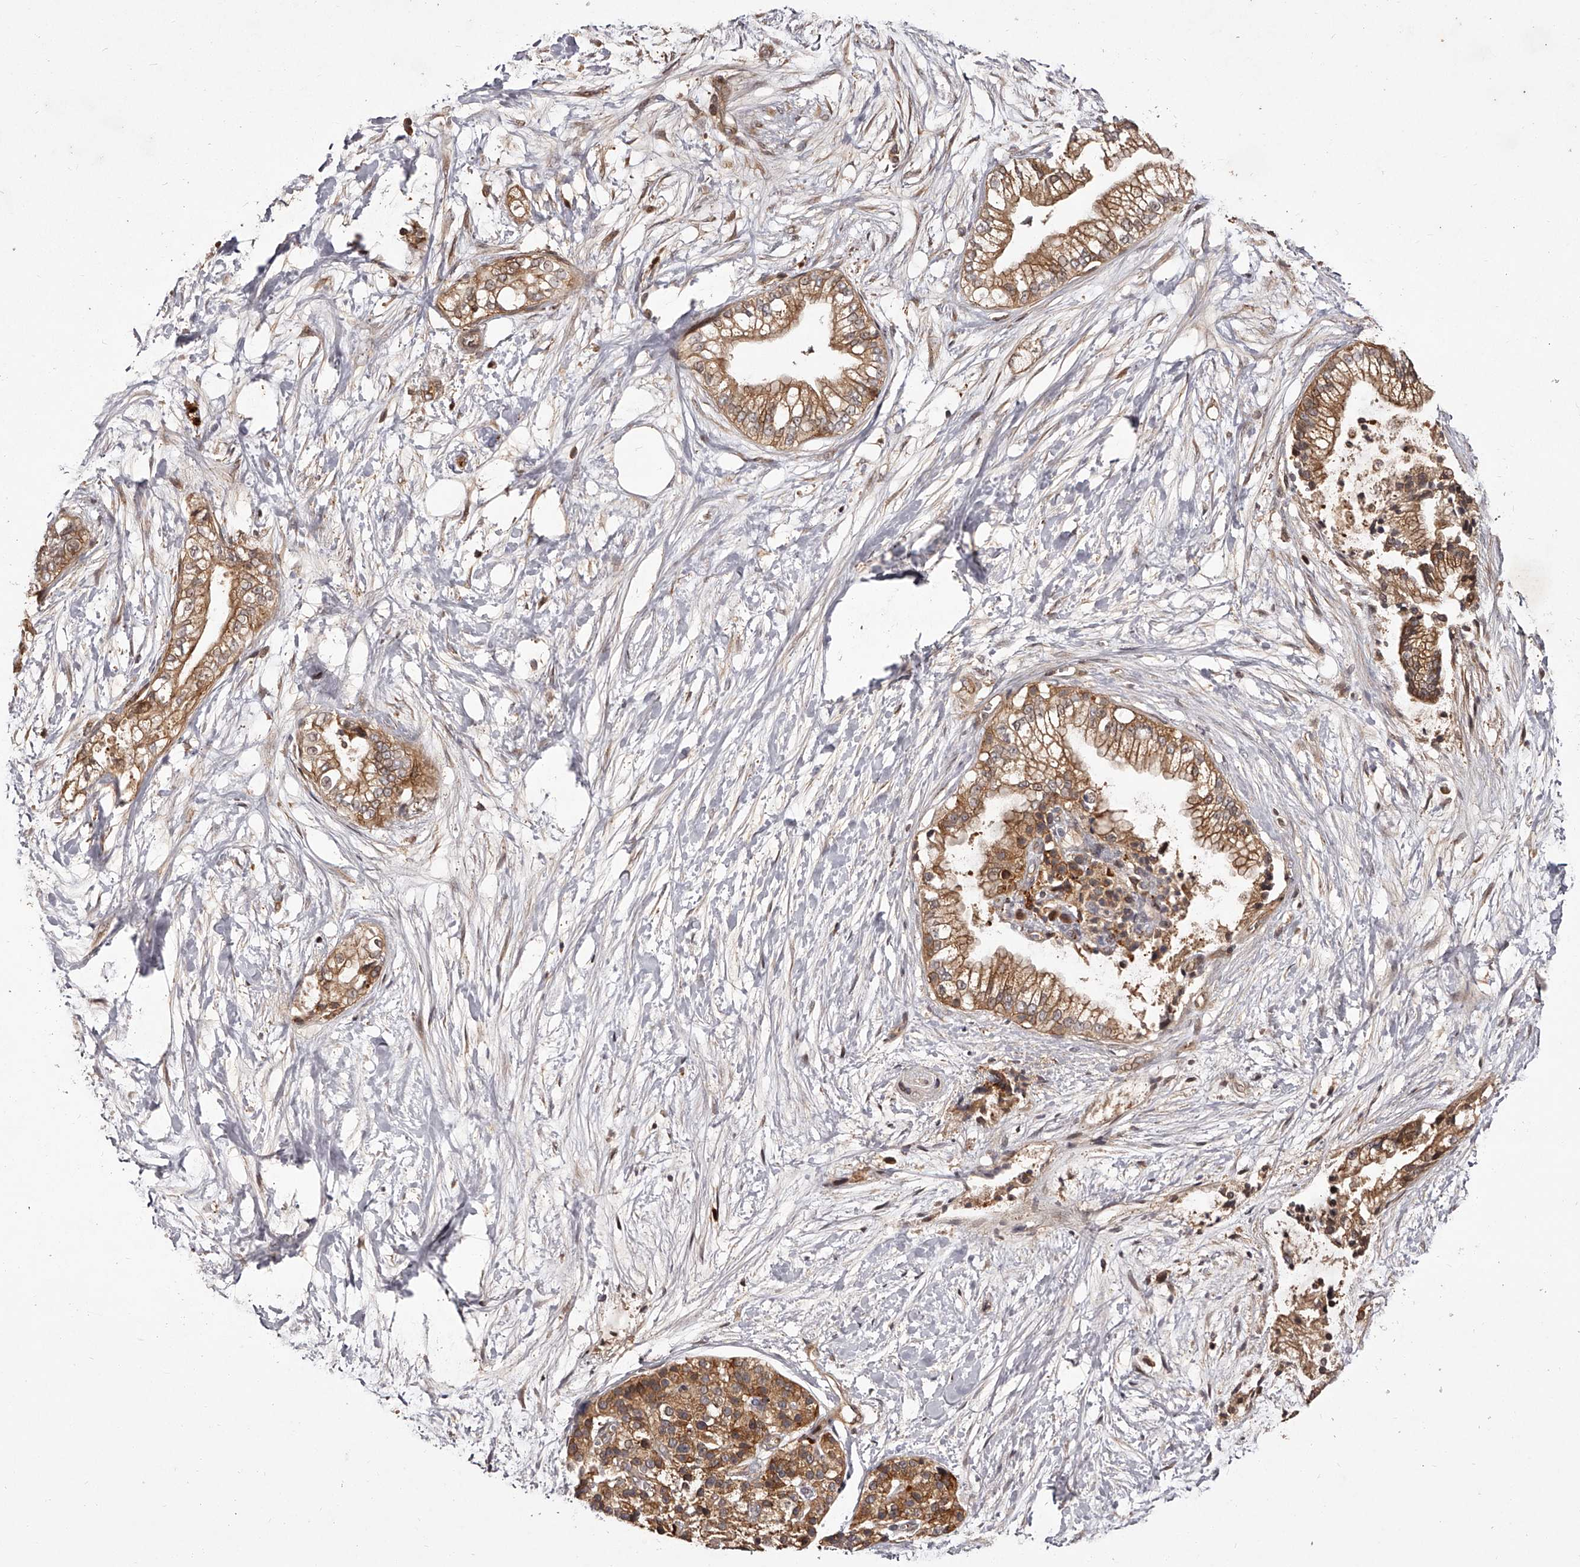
{"staining": {"intensity": "moderate", "quantity": ">75%", "location": "cytoplasmic/membranous"}, "tissue": "pancreatic cancer", "cell_type": "Tumor cells", "image_type": "cancer", "snomed": [{"axis": "morphology", "description": "Adenocarcinoma, NOS"}, {"axis": "topography", "description": "Pancreas"}], "caption": "A micrograph of pancreatic cancer (adenocarcinoma) stained for a protein demonstrates moderate cytoplasmic/membranous brown staining in tumor cells. The staining is performed using DAB brown chromogen to label protein expression. The nuclei are counter-stained blue using hematoxylin.", "gene": "CRYZL1", "patient": {"sex": "male", "age": 68}}